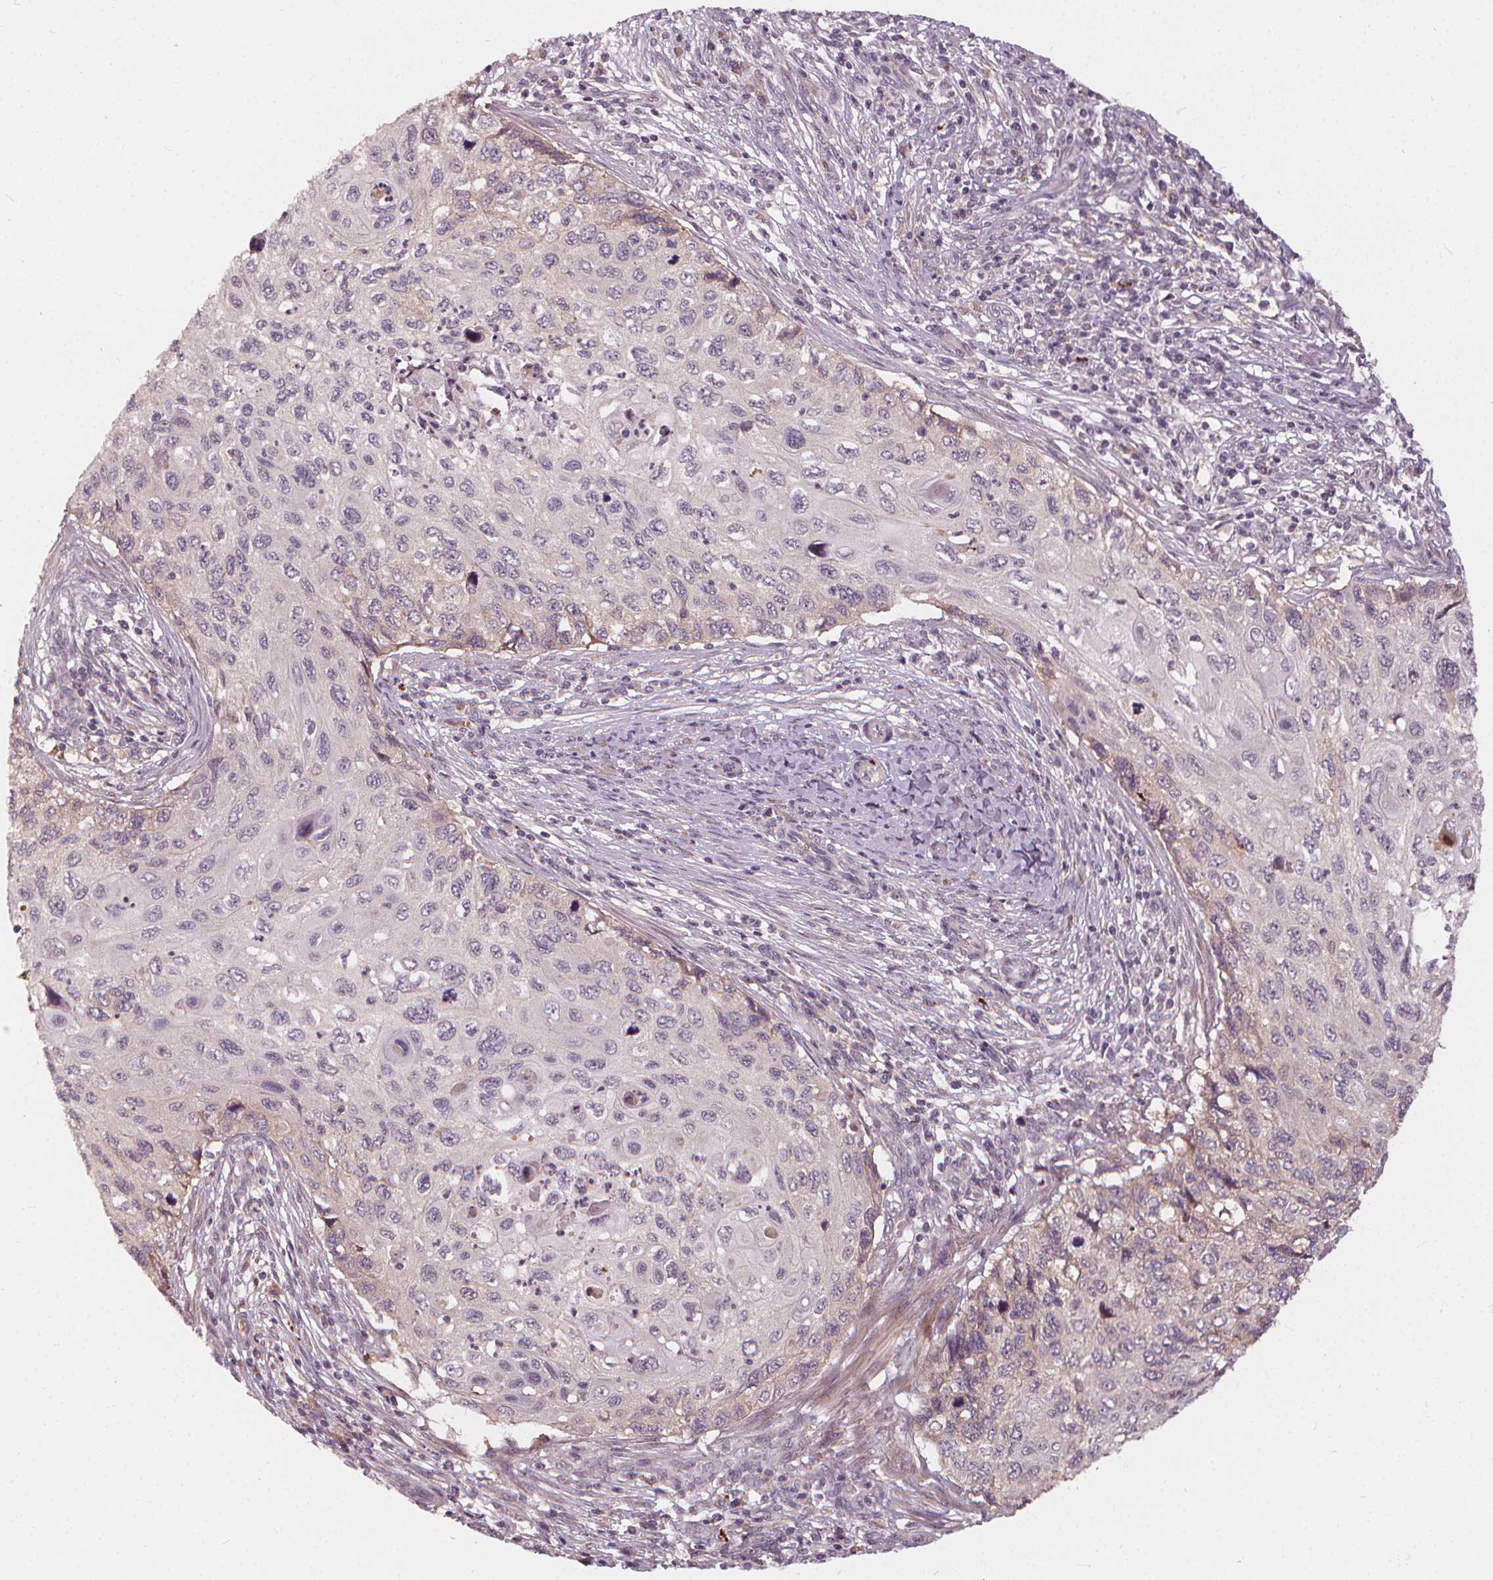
{"staining": {"intensity": "negative", "quantity": "none", "location": "none"}, "tissue": "cervical cancer", "cell_type": "Tumor cells", "image_type": "cancer", "snomed": [{"axis": "morphology", "description": "Squamous cell carcinoma, NOS"}, {"axis": "topography", "description": "Cervix"}], "caption": "Immunohistochemistry photomicrograph of squamous cell carcinoma (cervical) stained for a protein (brown), which shows no expression in tumor cells.", "gene": "IPO13", "patient": {"sex": "female", "age": 70}}